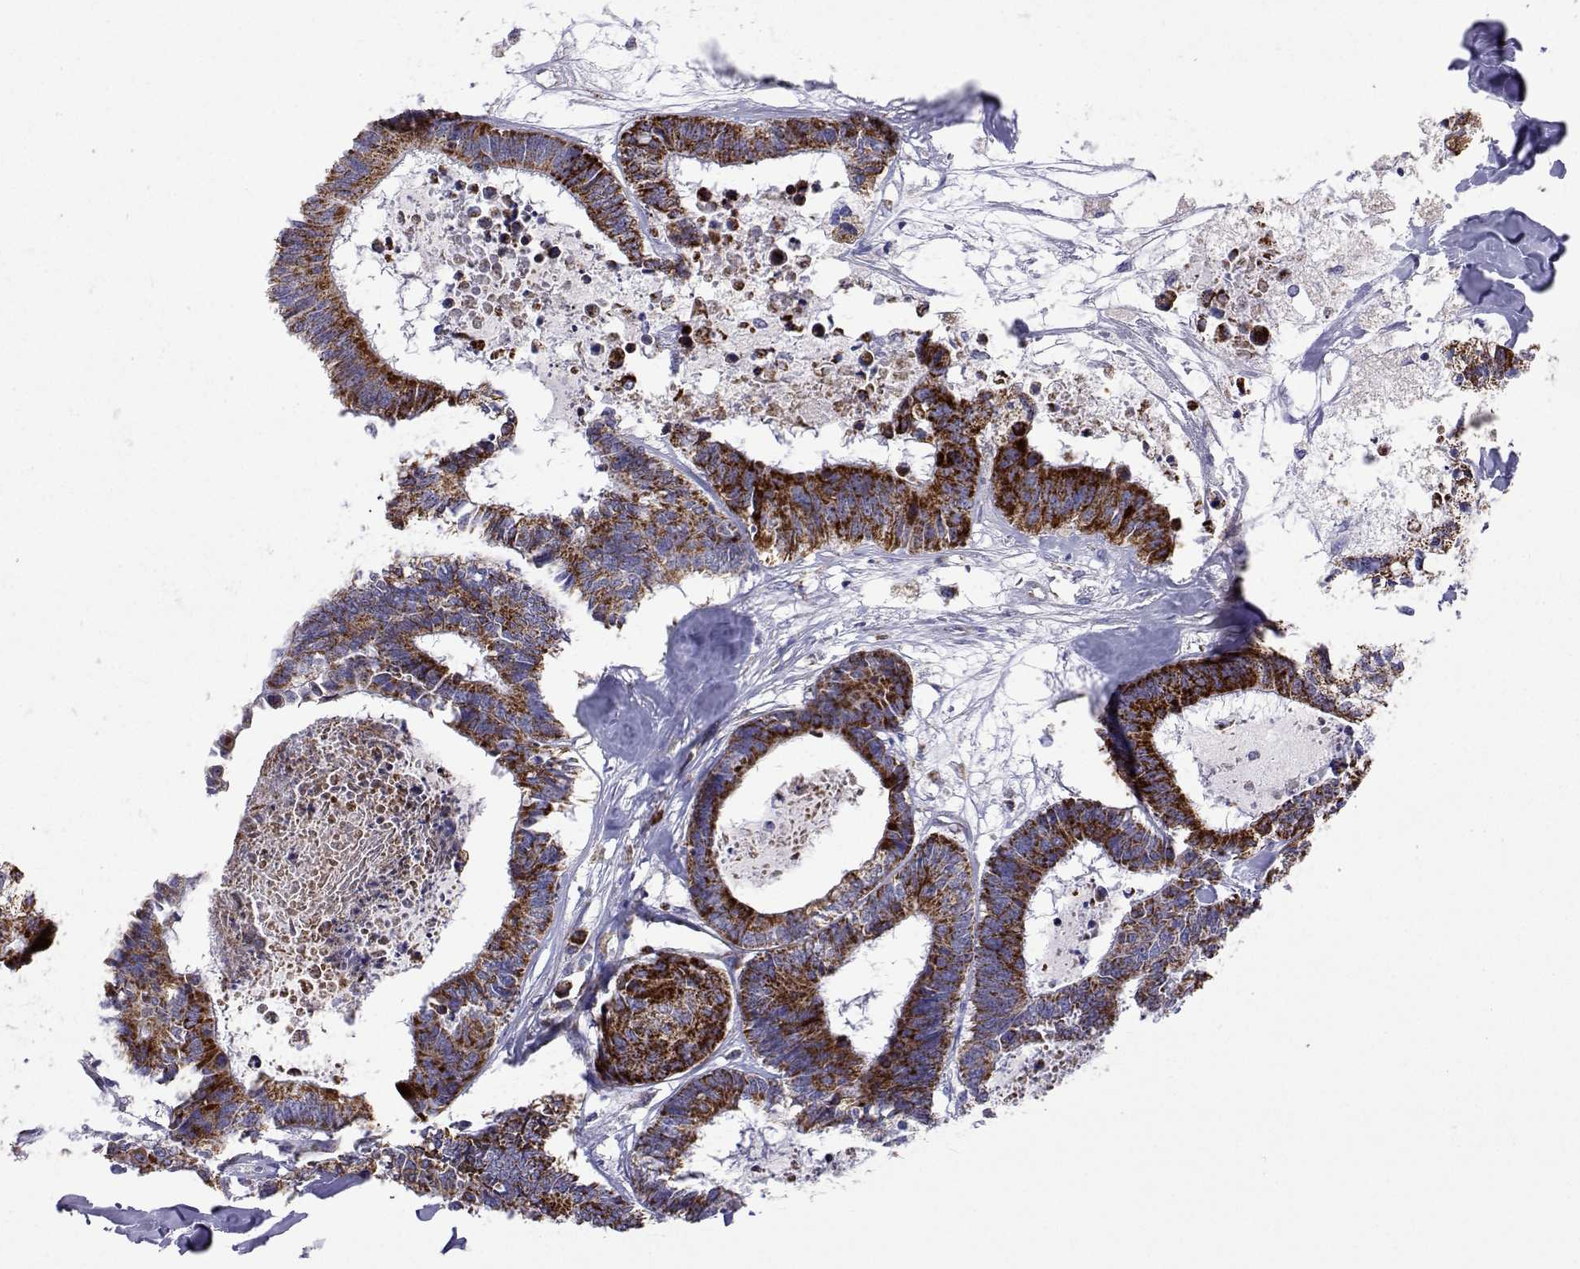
{"staining": {"intensity": "moderate", "quantity": ">75%", "location": "cytoplasmic/membranous"}, "tissue": "colorectal cancer", "cell_type": "Tumor cells", "image_type": "cancer", "snomed": [{"axis": "morphology", "description": "Adenocarcinoma, NOS"}, {"axis": "topography", "description": "Colon"}, {"axis": "topography", "description": "Rectum"}], "caption": "A brown stain shows moderate cytoplasmic/membranous positivity of a protein in adenocarcinoma (colorectal) tumor cells.", "gene": "MCCC2", "patient": {"sex": "male", "age": 57}}